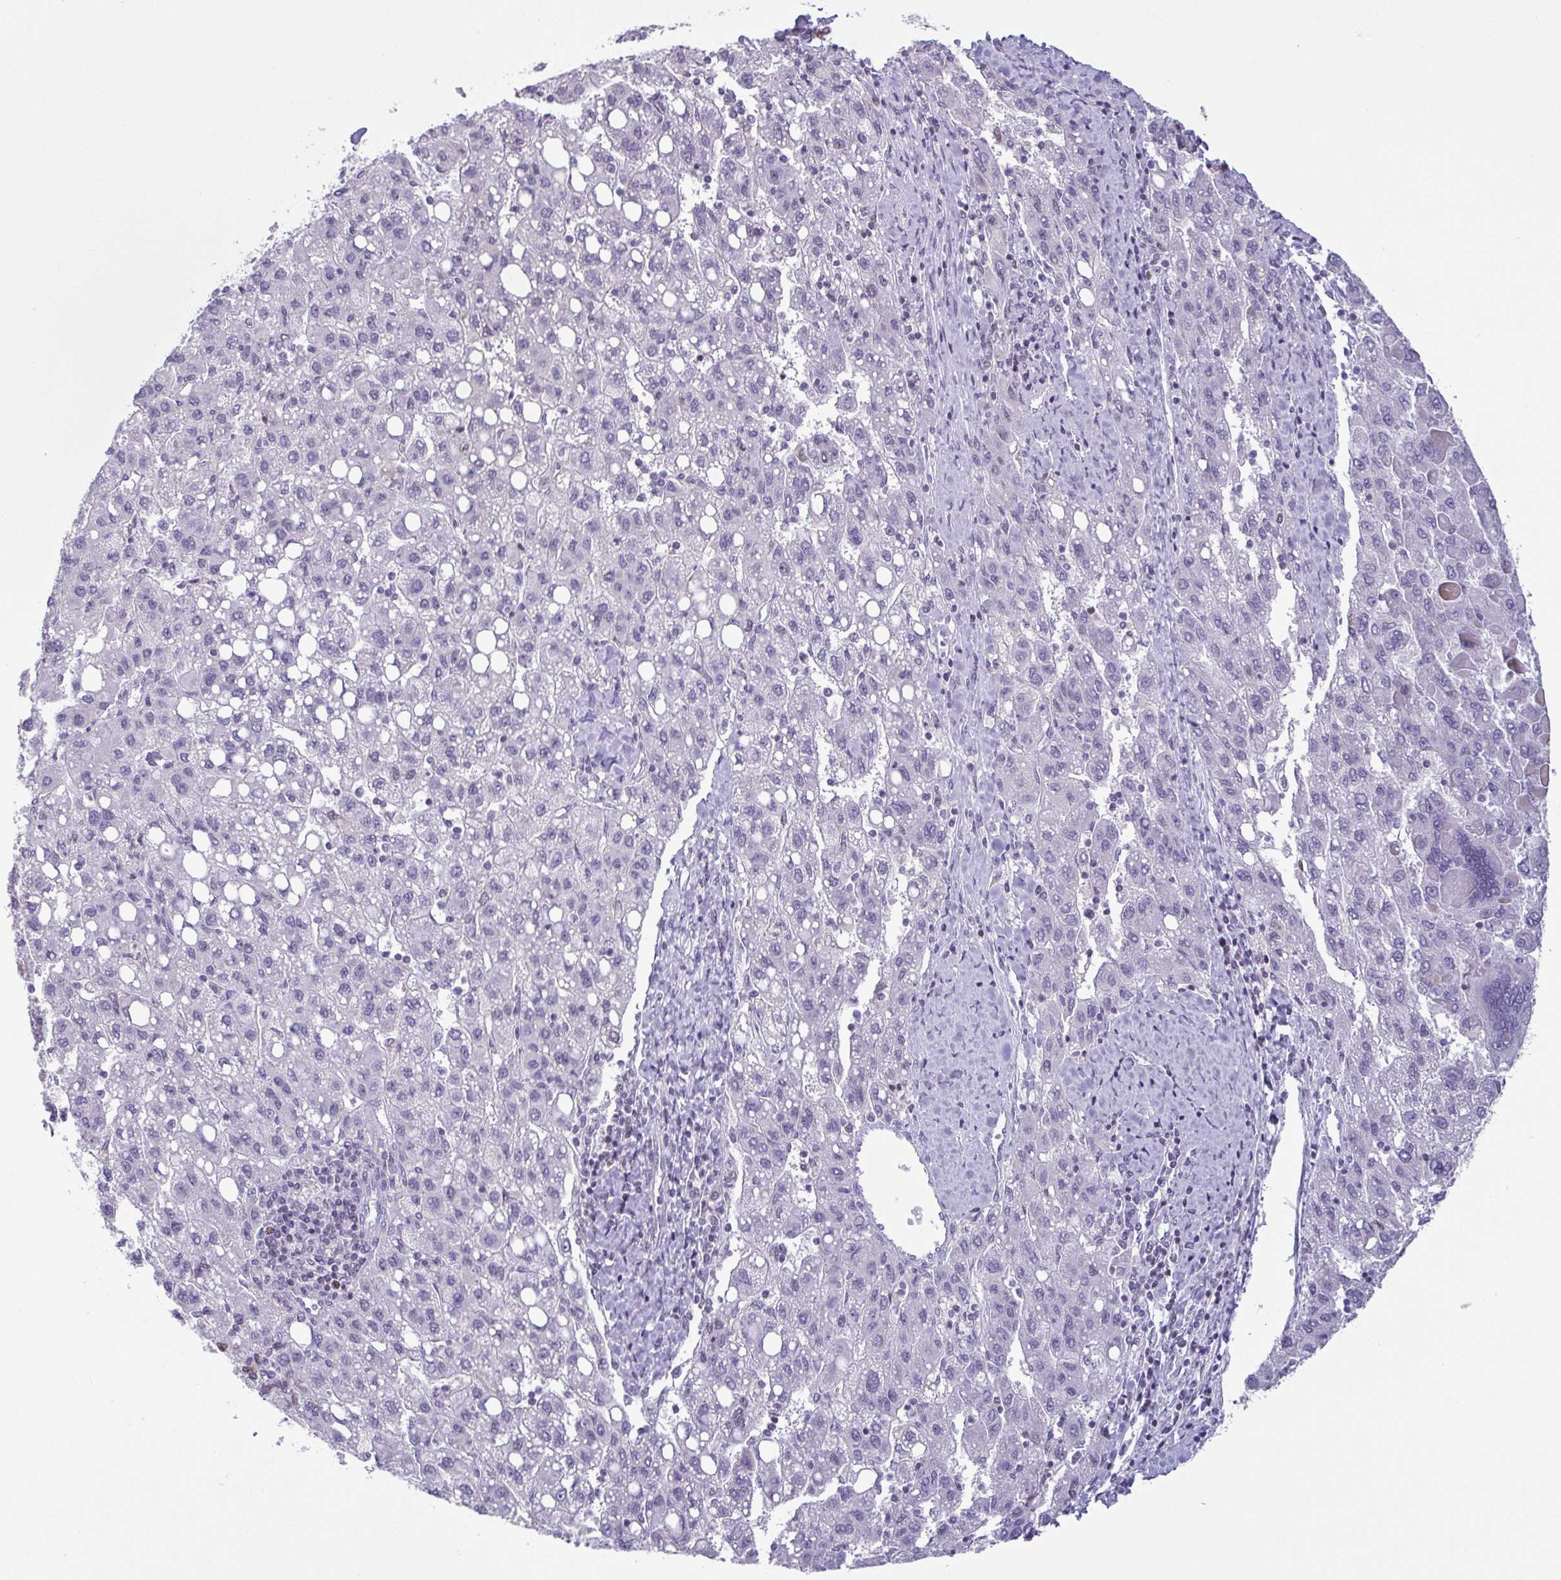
{"staining": {"intensity": "negative", "quantity": "none", "location": "none"}, "tissue": "liver cancer", "cell_type": "Tumor cells", "image_type": "cancer", "snomed": [{"axis": "morphology", "description": "Carcinoma, Hepatocellular, NOS"}, {"axis": "topography", "description": "Liver"}], "caption": "A histopathology image of liver cancer (hepatocellular carcinoma) stained for a protein shows no brown staining in tumor cells.", "gene": "IRF1", "patient": {"sex": "female", "age": 82}}